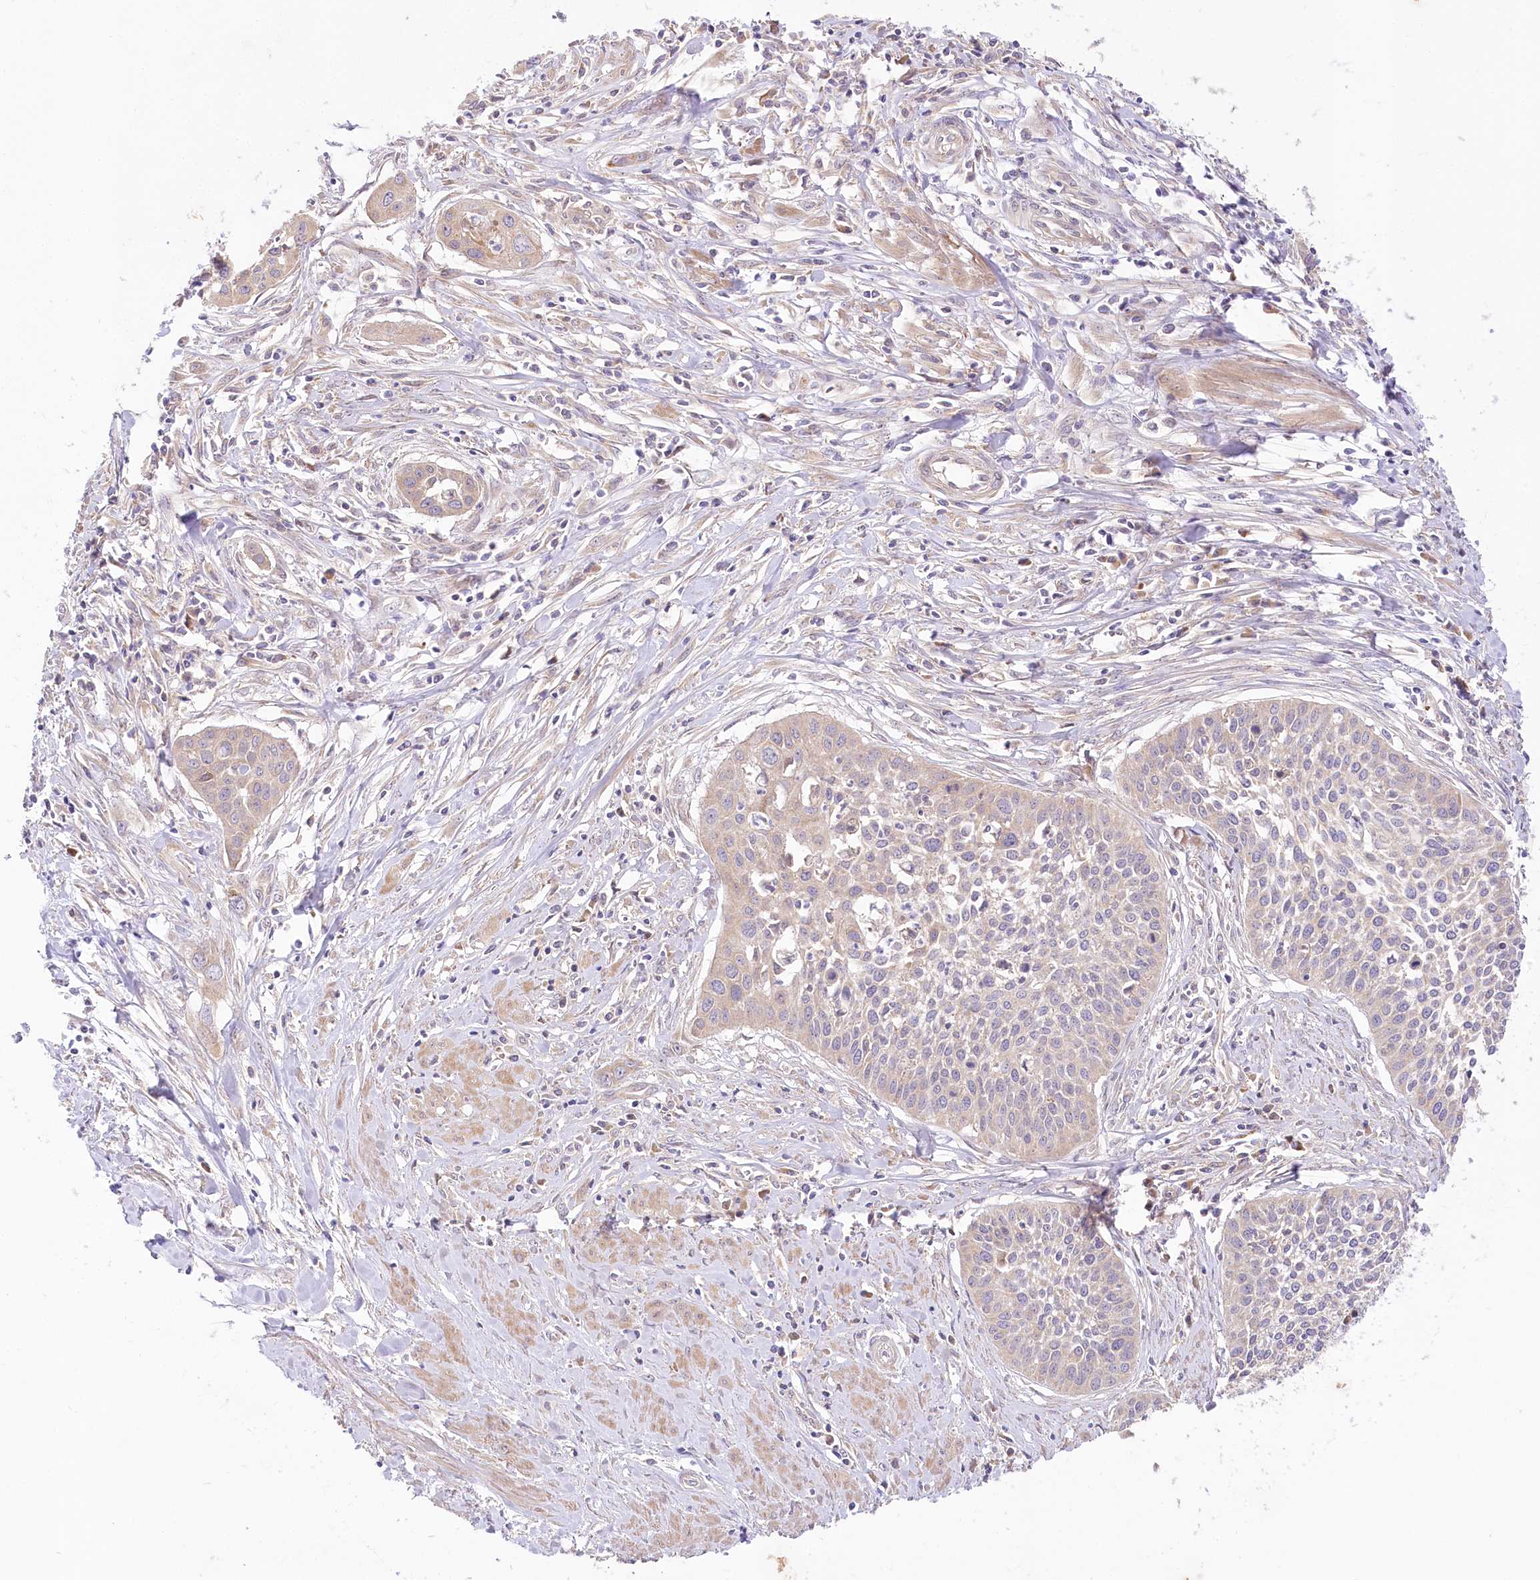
{"staining": {"intensity": "weak", "quantity": "<25%", "location": "cytoplasmic/membranous"}, "tissue": "cervical cancer", "cell_type": "Tumor cells", "image_type": "cancer", "snomed": [{"axis": "morphology", "description": "Squamous cell carcinoma, NOS"}, {"axis": "topography", "description": "Cervix"}], "caption": "DAB (3,3'-diaminobenzidine) immunohistochemical staining of cervical cancer exhibits no significant expression in tumor cells.", "gene": "PYROXD1", "patient": {"sex": "female", "age": 34}}